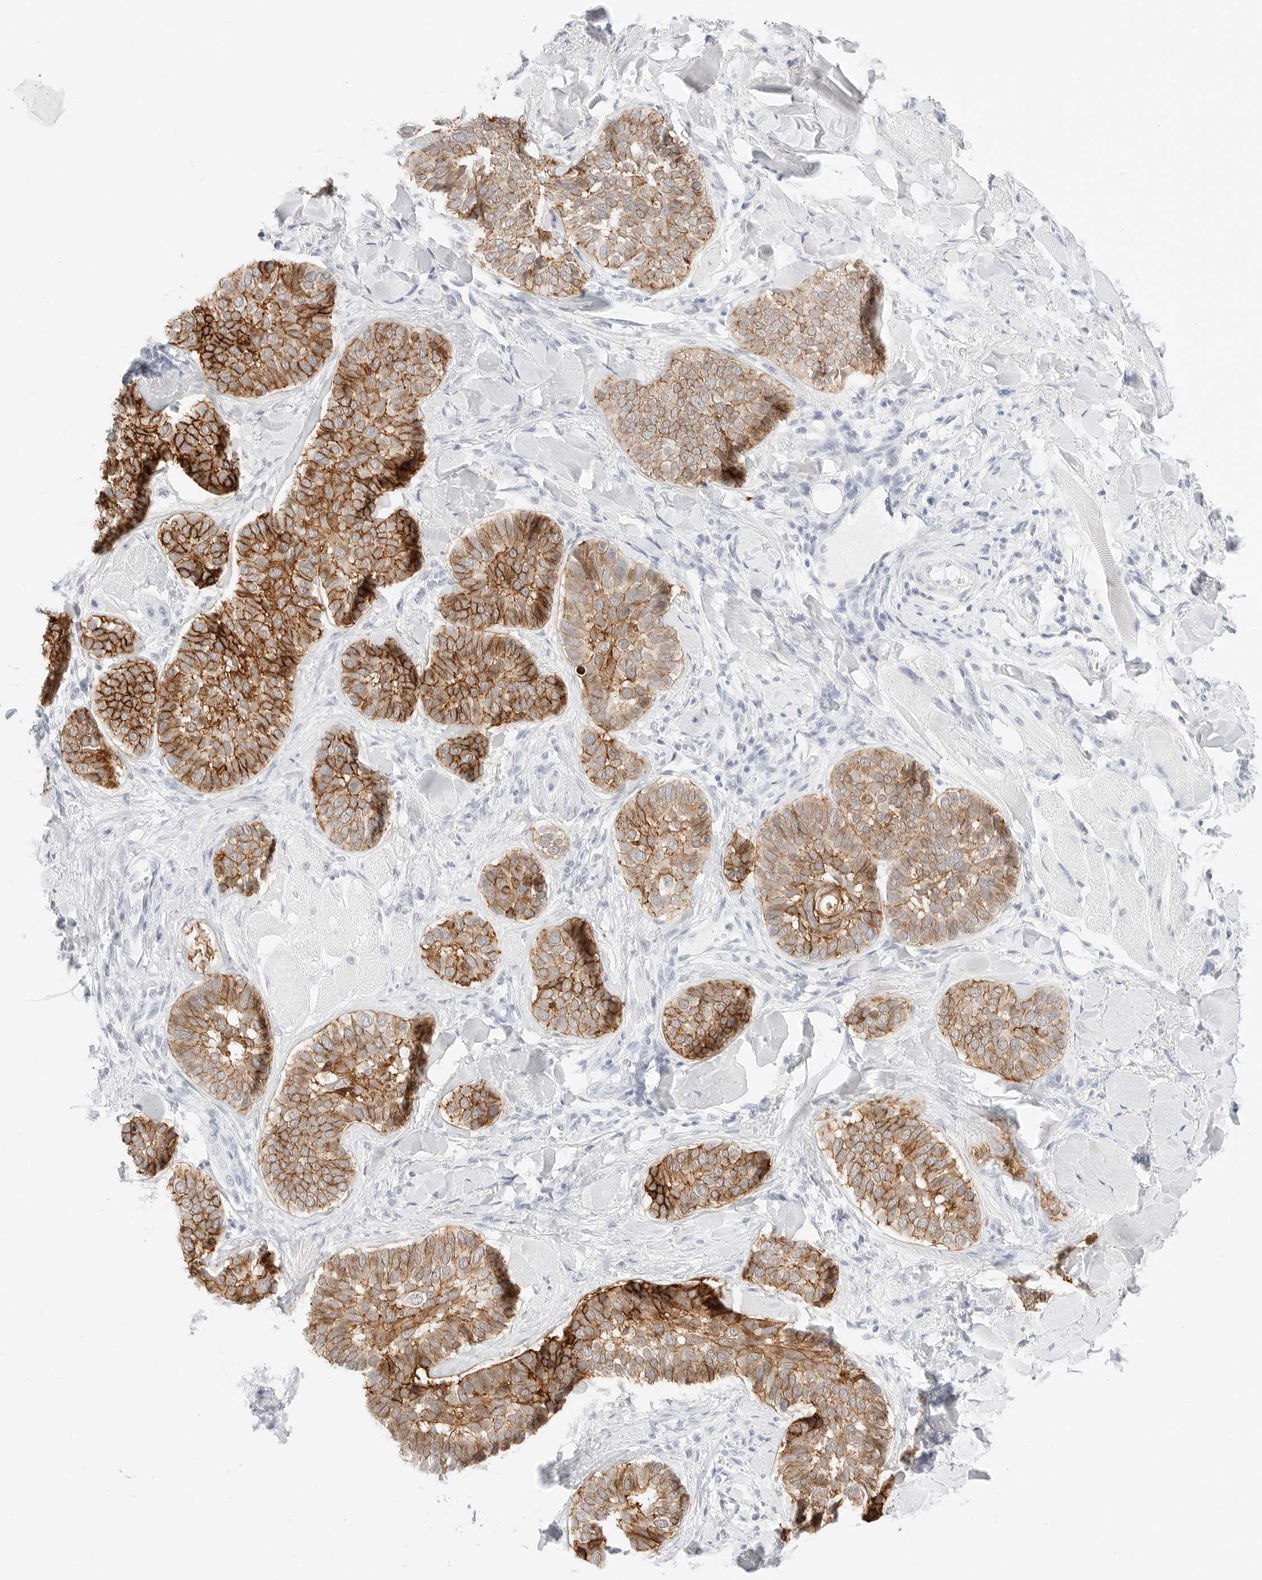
{"staining": {"intensity": "strong", "quantity": ">75%", "location": "cytoplasmic/membranous"}, "tissue": "skin cancer", "cell_type": "Tumor cells", "image_type": "cancer", "snomed": [{"axis": "morphology", "description": "Basal cell carcinoma"}, {"axis": "topography", "description": "Skin"}], "caption": "Skin basal cell carcinoma was stained to show a protein in brown. There is high levels of strong cytoplasmic/membranous expression in about >75% of tumor cells.", "gene": "CDH1", "patient": {"sex": "male", "age": 62}}